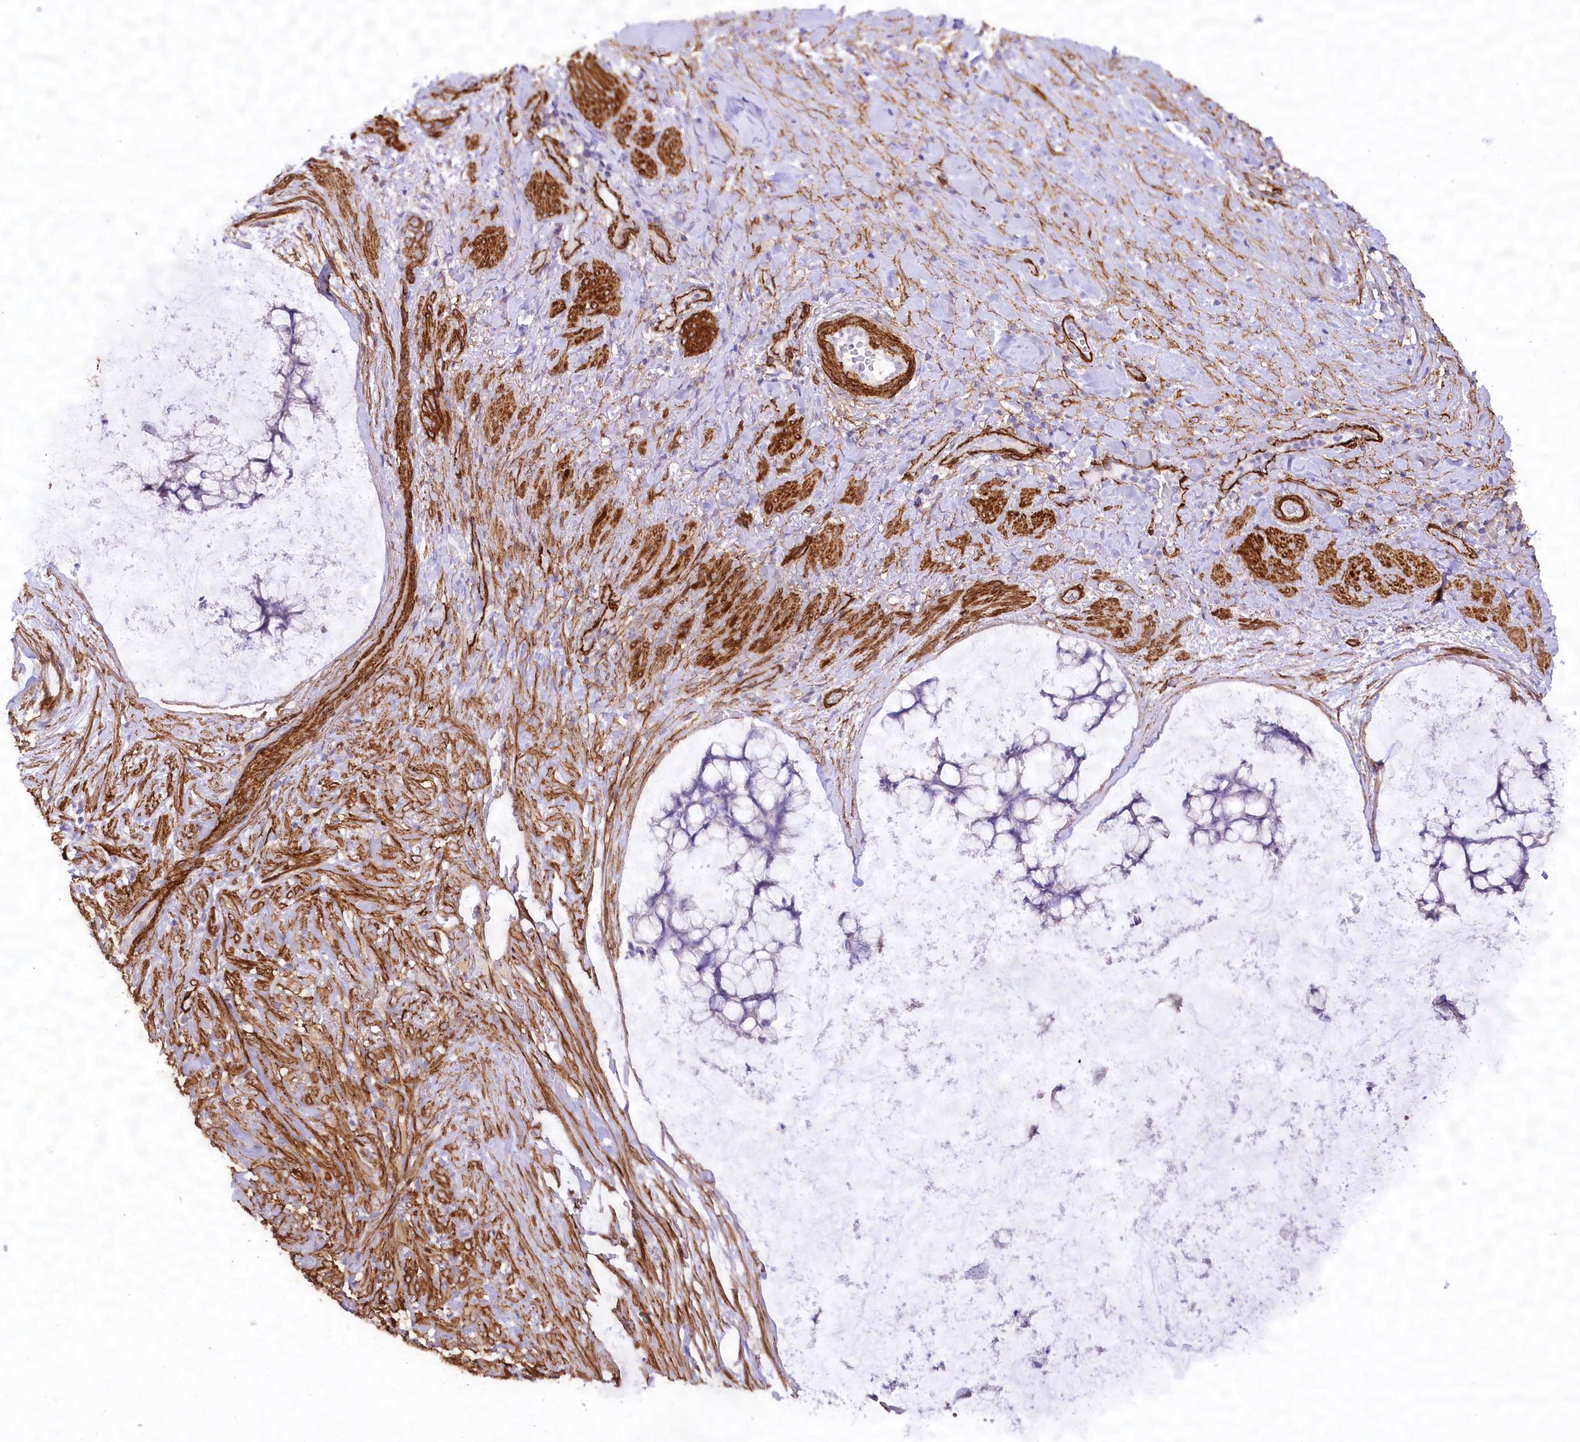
{"staining": {"intensity": "negative", "quantity": "none", "location": "none"}, "tissue": "ovarian cancer", "cell_type": "Tumor cells", "image_type": "cancer", "snomed": [{"axis": "morphology", "description": "Cystadenocarcinoma, mucinous, NOS"}, {"axis": "topography", "description": "Ovary"}], "caption": "Ovarian cancer stained for a protein using immunohistochemistry (IHC) exhibits no staining tumor cells.", "gene": "SYNPO2", "patient": {"sex": "female", "age": 42}}